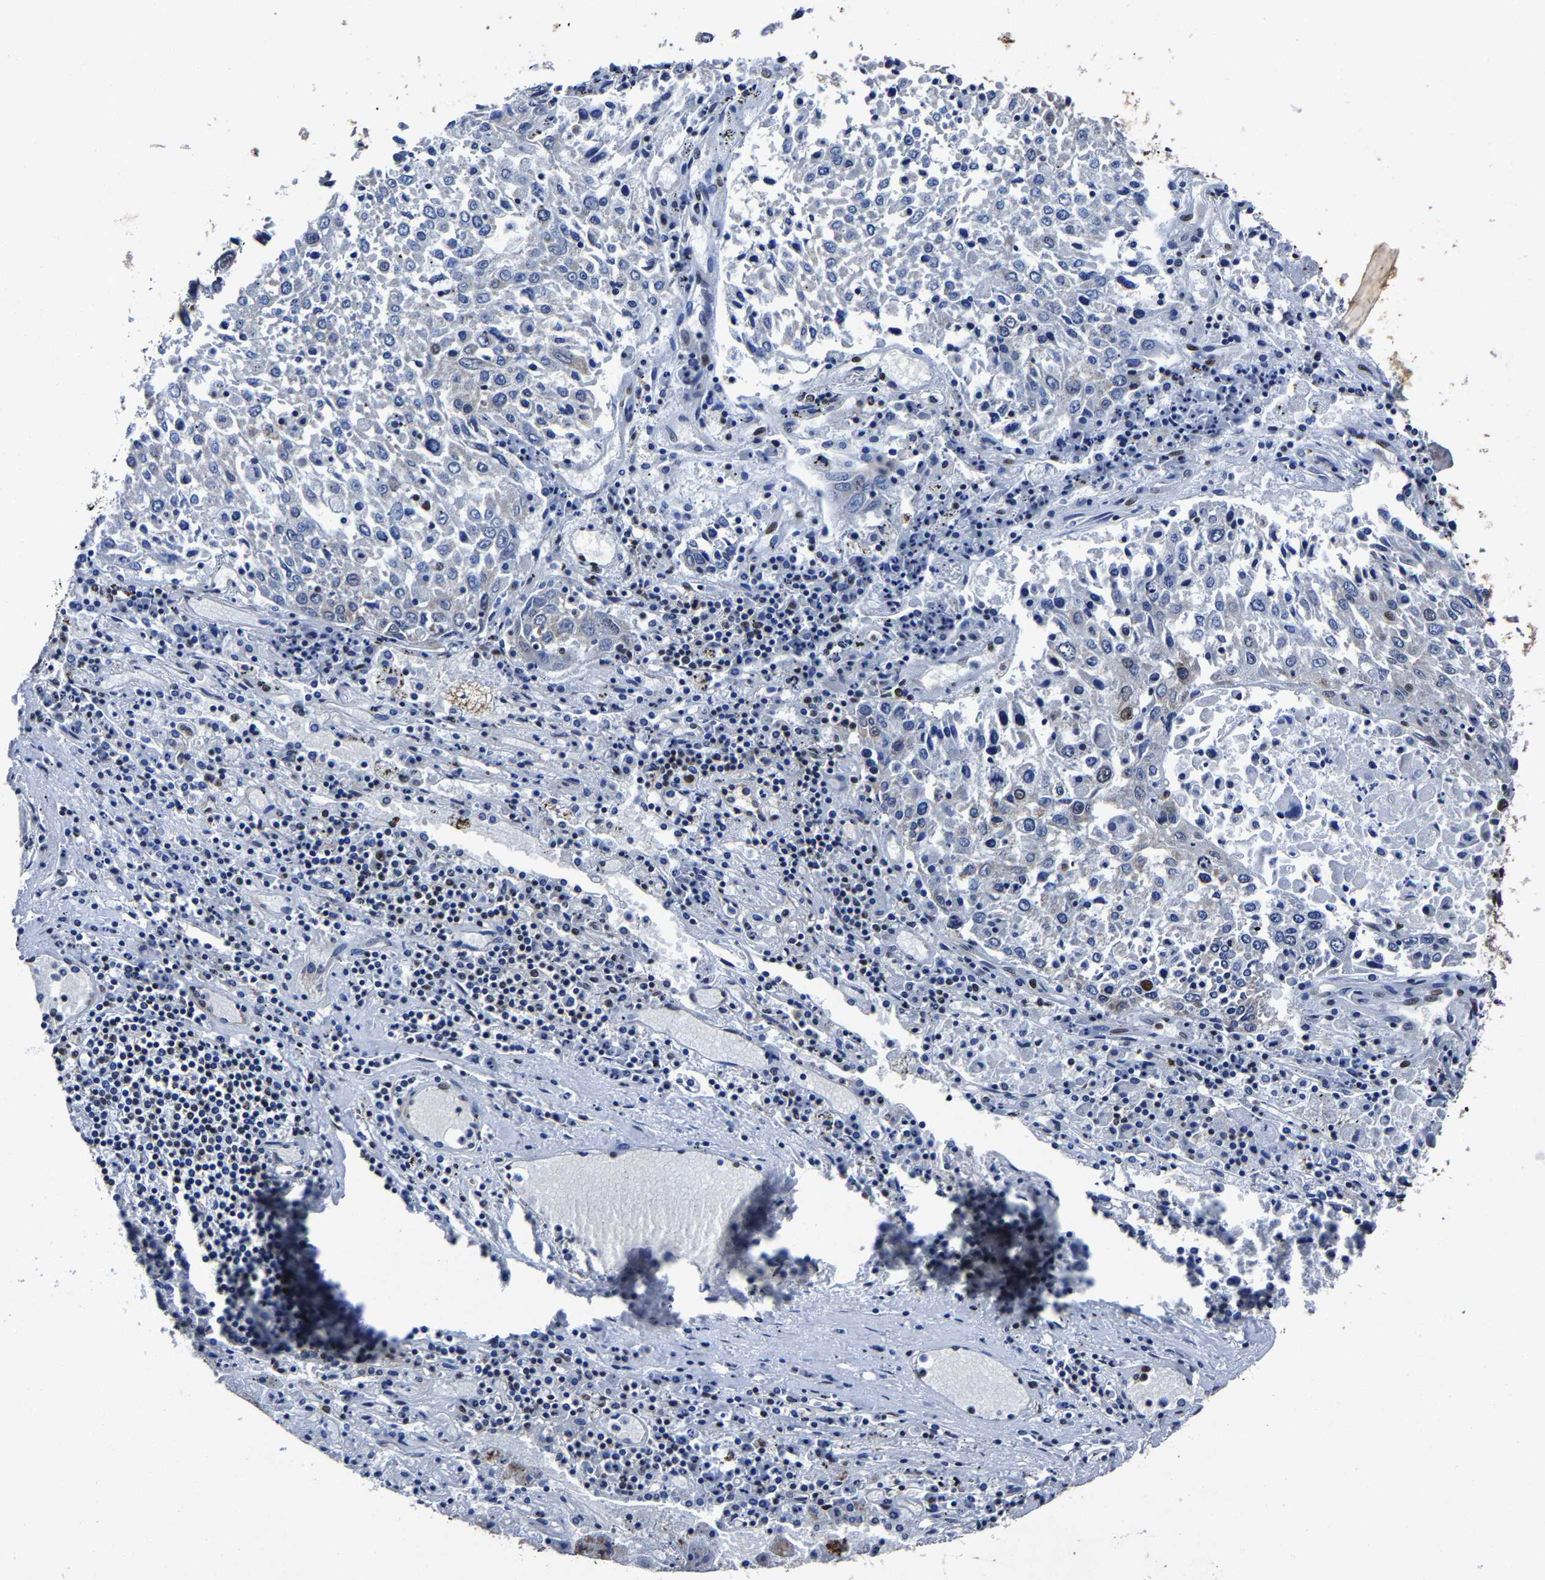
{"staining": {"intensity": "negative", "quantity": "none", "location": "none"}, "tissue": "lung cancer", "cell_type": "Tumor cells", "image_type": "cancer", "snomed": [{"axis": "morphology", "description": "Squamous cell carcinoma, NOS"}, {"axis": "topography", "description": "Lung"}], "caption": "Immunohistochemical staining of human lung cancer demonstrates no significant positivity in tumor cells.", "gene": "RBM45", "patient": {"sex": "male", "age": 65}}